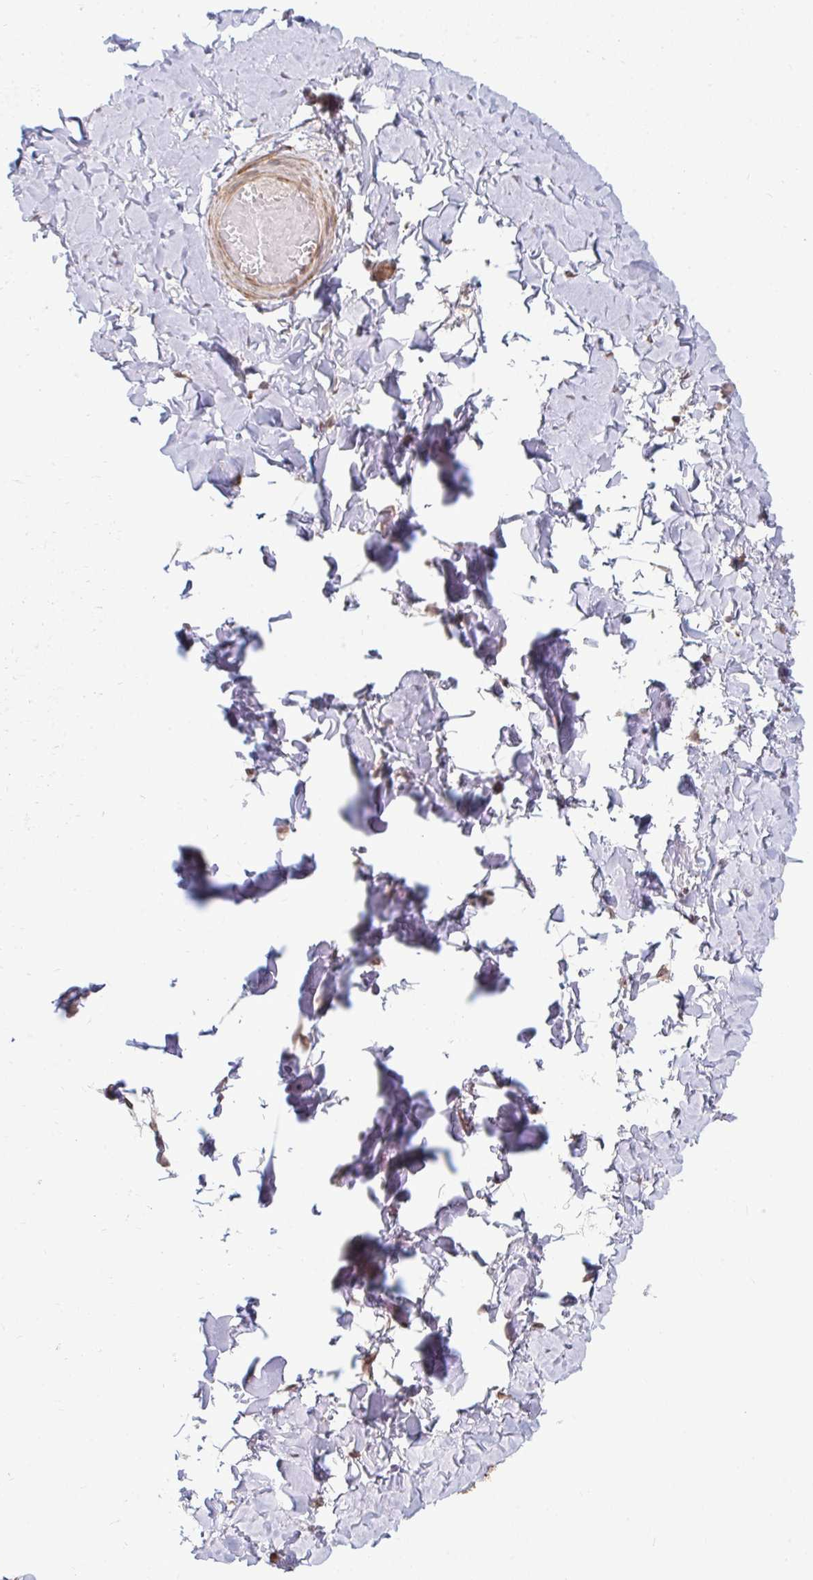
{"staining": {"intensity": "negative", "quantity": "none", "location": "none"}, "tissue": "adipose tissue", "cell_type": "Adipocytes", "image_type": "normal", "snomed": [{"axis": "morphology", "description": "Normal tissue, NOS"}, {"axis": "topography", "description": "Soft tissue"}, {"axis": "topography", "description": "Adipose tissue"}, {"axis": "topography", "description": "Vascular tissue"}, {"axis": "topography", "description": "Peripheral nerve tissue"}], "caption": "Immunohistochemical staining of normal human adipose tissue exhibits no significant positivity in adipocytes. (IHC, brightfield microscopy, high magnification).", "gene": "GPC5", "patient": {"sex": "male", "age": 29}}